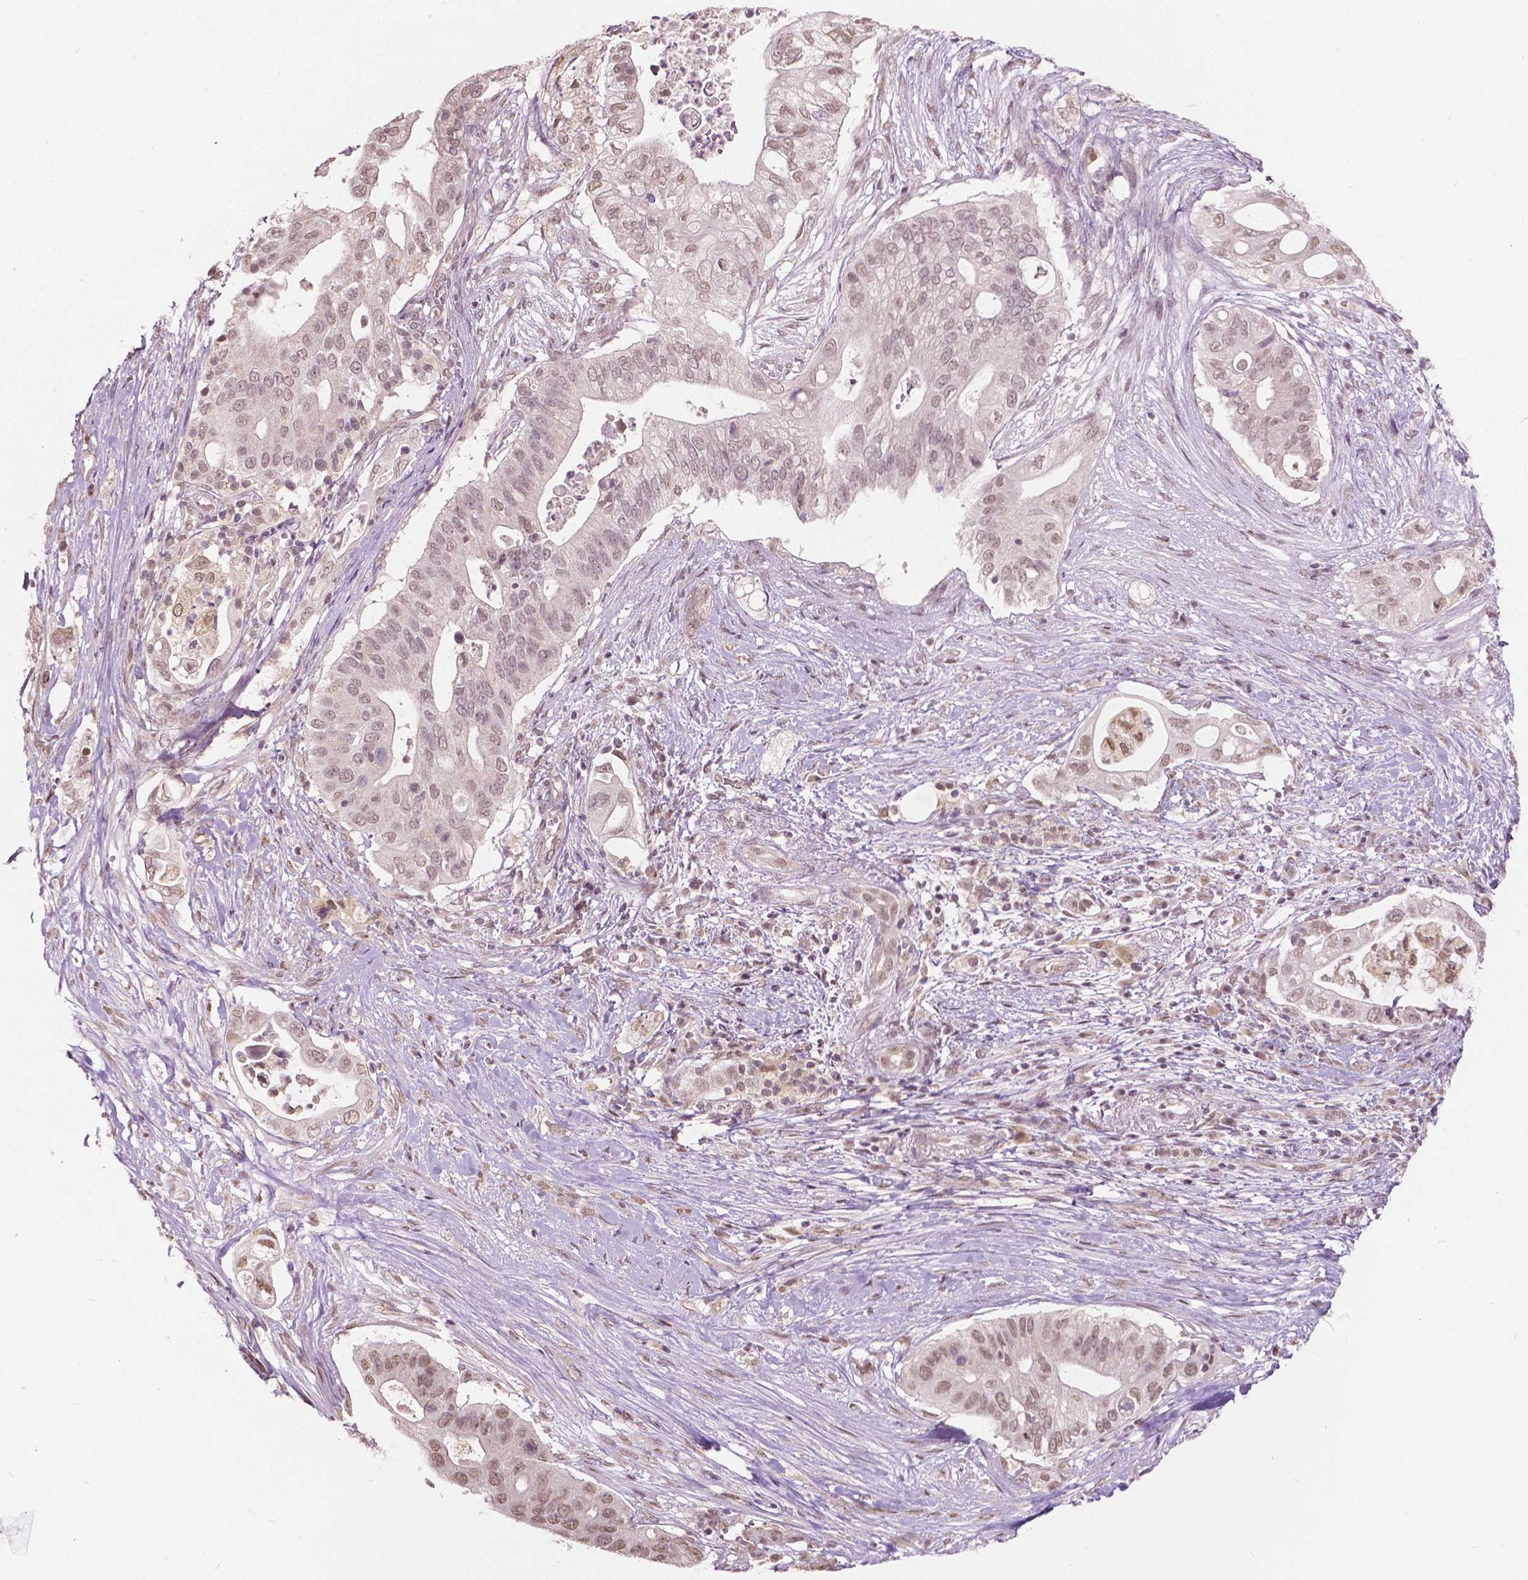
{"staining": {"intensity": "moderate", "quantity": ">75%", "location": "nuclear"}, "tissue": "pancreatic cancer", "cell_type": "Tumor cells", "image_type": "cancer", "snomed": [{"axis": "morphology", "description": "Adenocarcinoma, NOS"}, {"axis": "topography", "description": "Pancreas"}], "caption": "Tumor cells show moderate nuclear staining in about >75% of cells in pancreatic adenocarcinoma.", "gene": "HOXA10", "patient": {"sex": "female", "age": 72}}